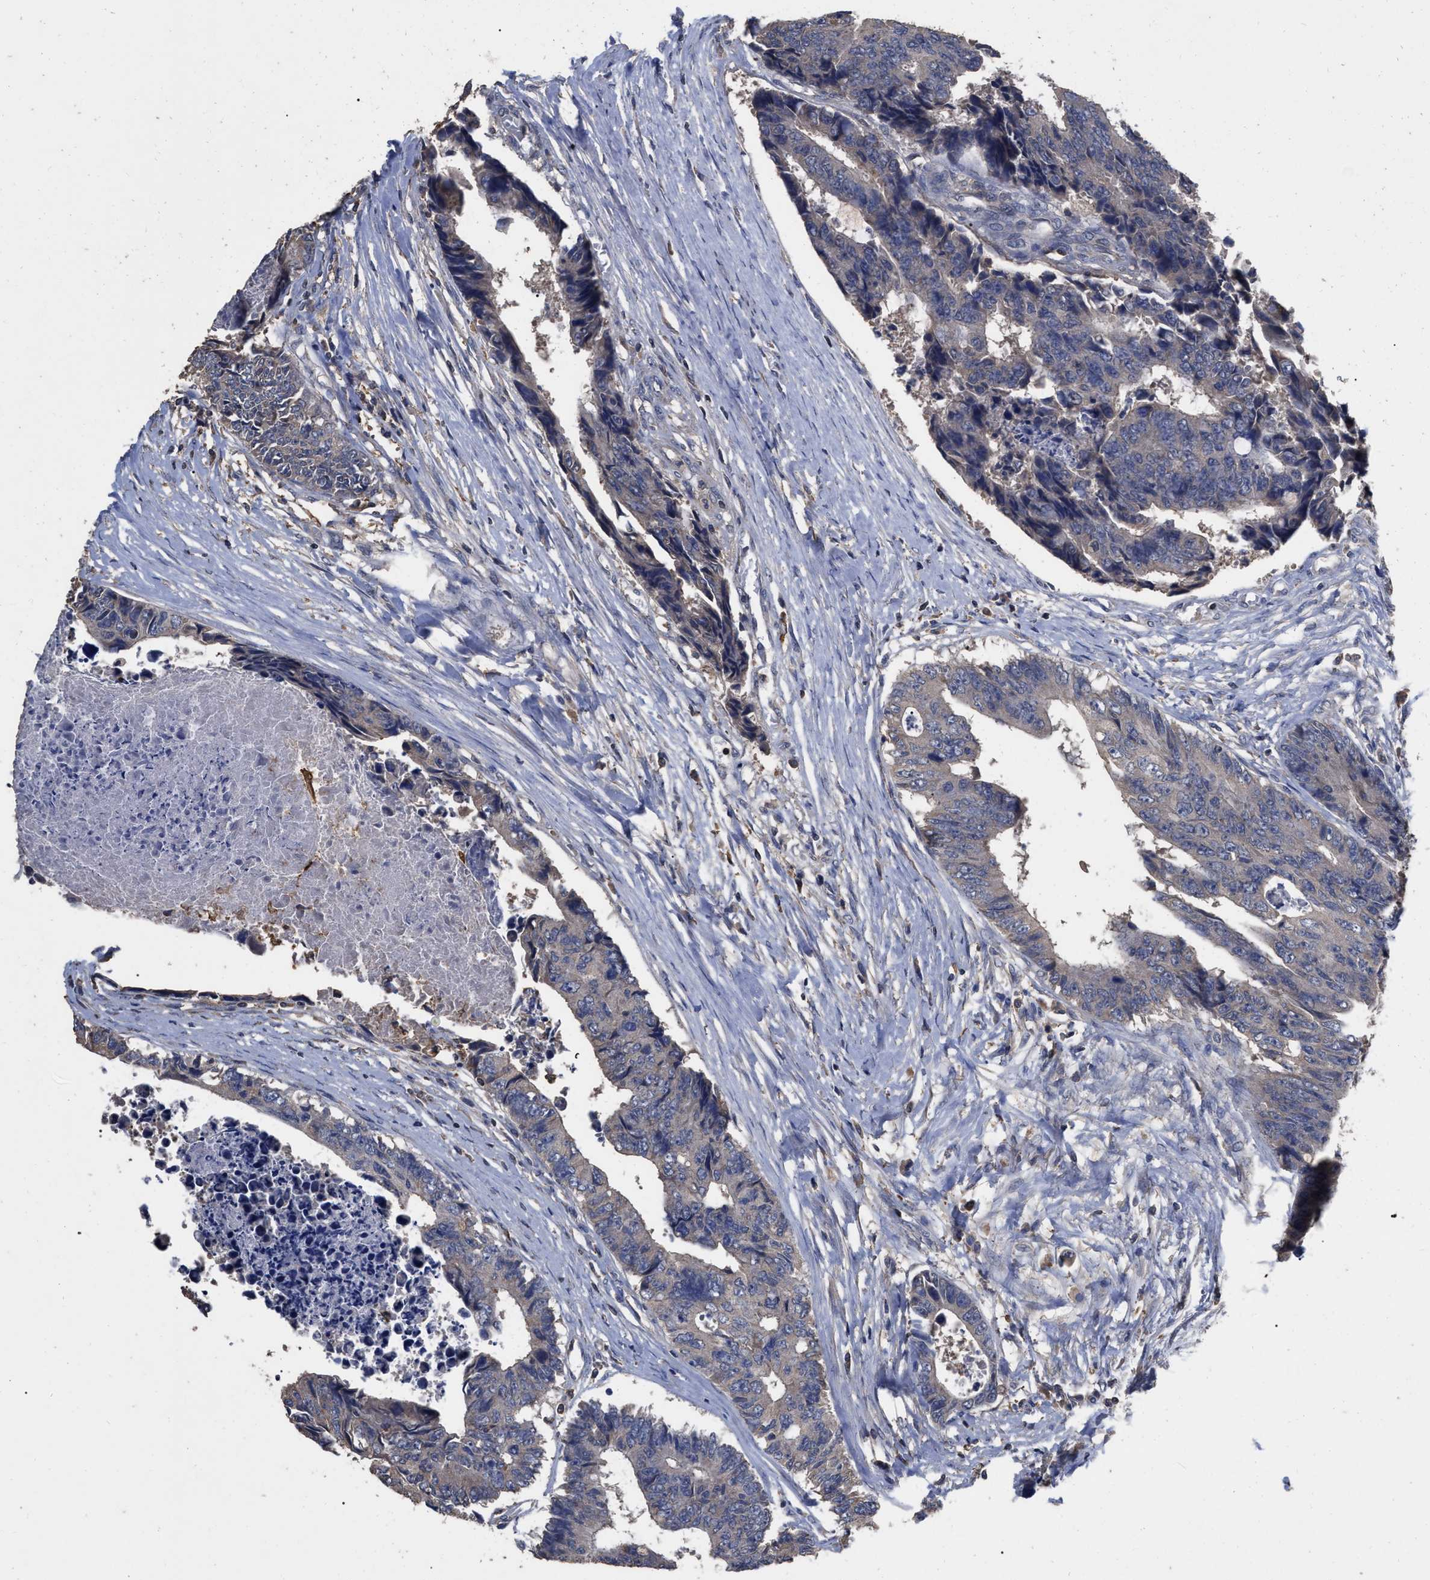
{"staining": {"intensity": "negative", "quantity": "none", "location": "none"}, "tissue": "colorectal cancer", "cell_type": "Tumor cells", "image_type": "cancer", "snomed": [{"axis": "morphology", "description": "Adenocarcinoma, NOS"}, {"axis": "topography", "description": "Rectum"}], "caption": "This is a photomicrograph of IHC staining of adenocarcinoma (colorectal), which shows no positivity in tumor cells. (DAB immunohistochemistry visualized using brightfield microscopy, high magnification).", "gene": "GPR179", "patient": {"sex": "male", "age": 84}}